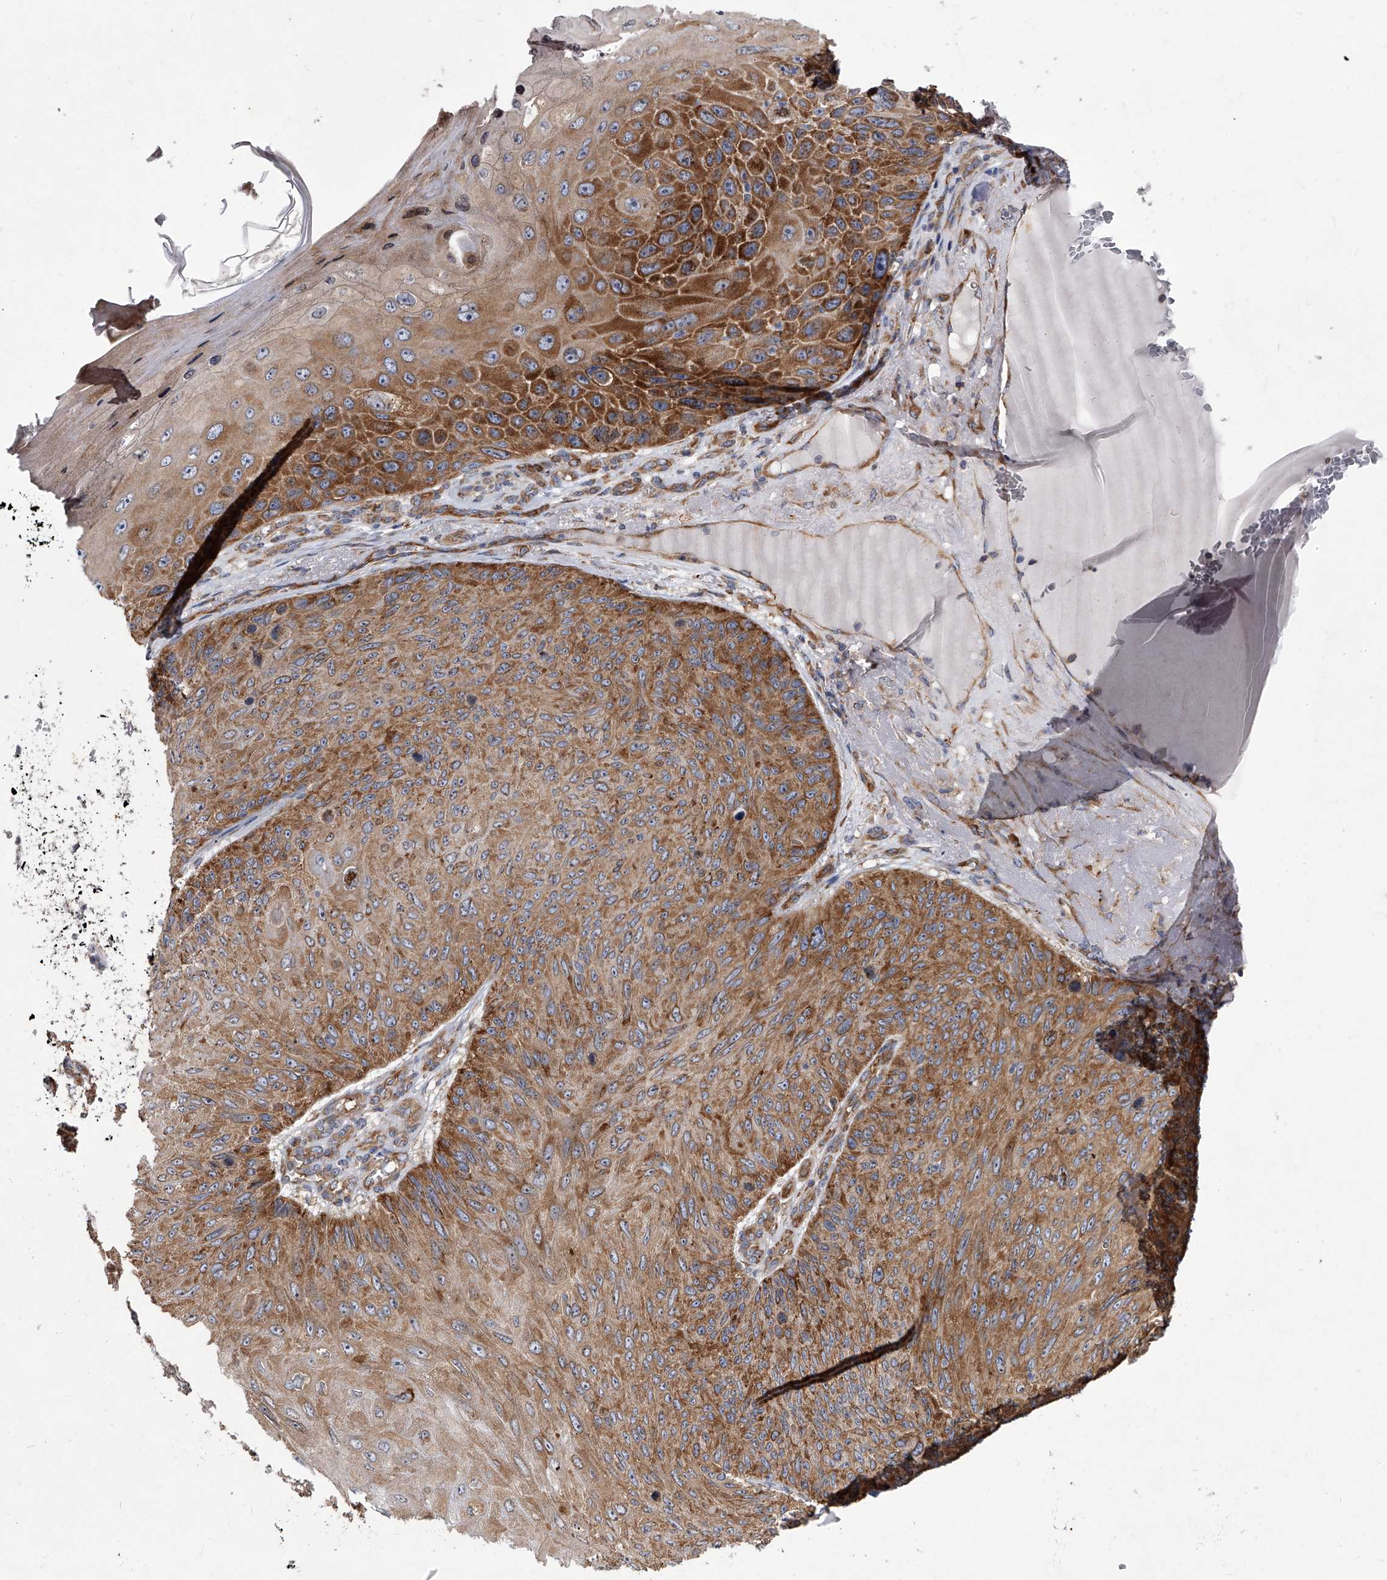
{"staining": {"intensity": "moderate", "quantity": ">75%", "location": "cytoplasmic/membranous"}, "tissue": "skin cancer", "cell_type": "Tumor cells", "image_type": "cancer", "snomed": [{"axis": "morphology", "description": "Squamous cell carcinoma, NOS"}, {"axis": "topography", "description": "Skin"}], "caption": "Protein expression by immunohistochemistry exhibits moderate cytoplasmic/membranous staining in approximately >75% of tumor cells in squamous cell carcinoma (skin).", "gene": "EIF2S2", "patient": {"sex": "female", "age": 88}}